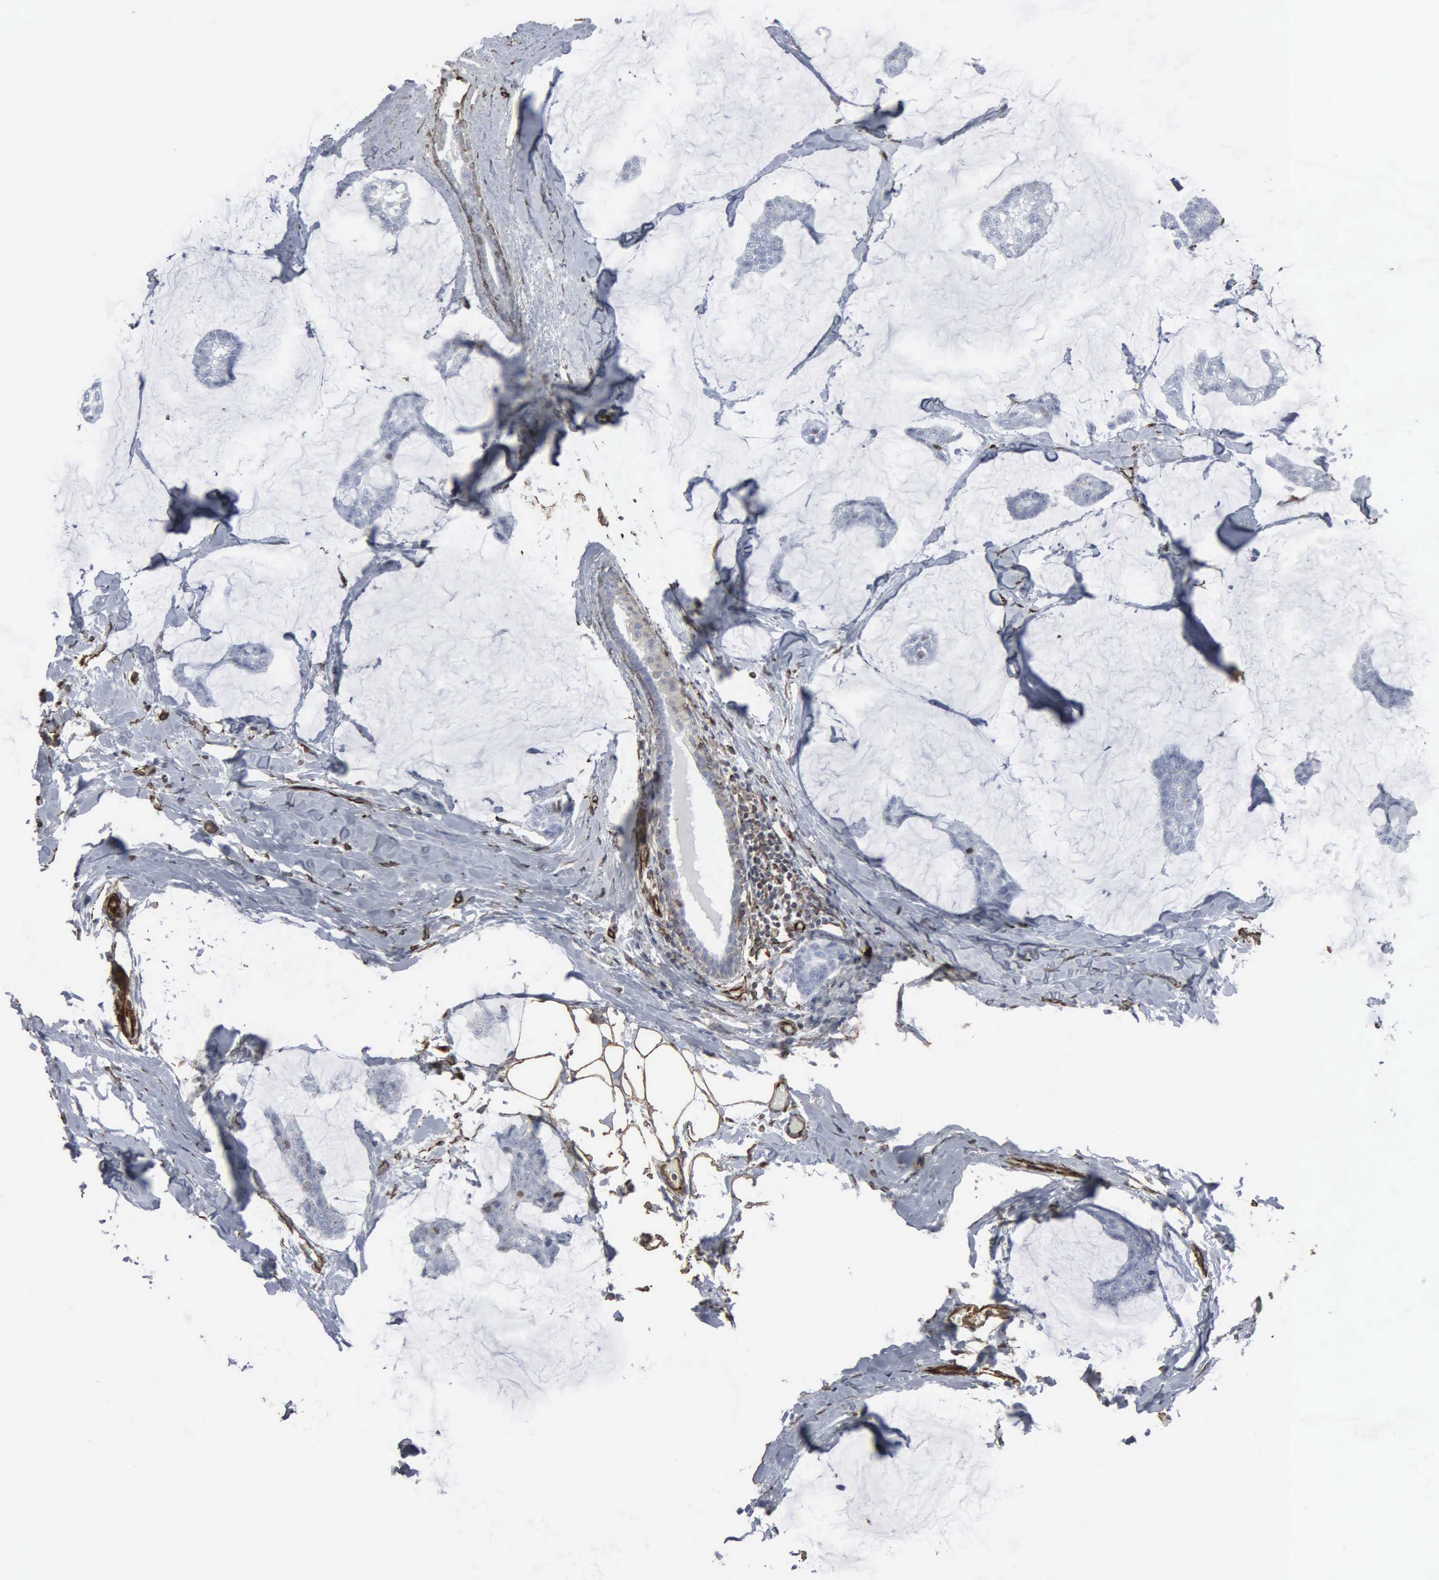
{"staining": {"intensity": "weak", "quantity": "<25%", "location": "nuclear"}, "tissue": "breast cancer", "cell_type": "Tumor cells", "image_type": "cancer", "snomed": [{"axis": "morphology", "description": "Duct carcinoma"}, {"axis": "topography", "description": "Breast"}], "caption": "IHC histopathology image of breast cancer stained for a protein (brown), which demonstrates no positivity in tumor cells.", "gene": "CCNE1", "patient": {"sex": "female", "age": 93}}